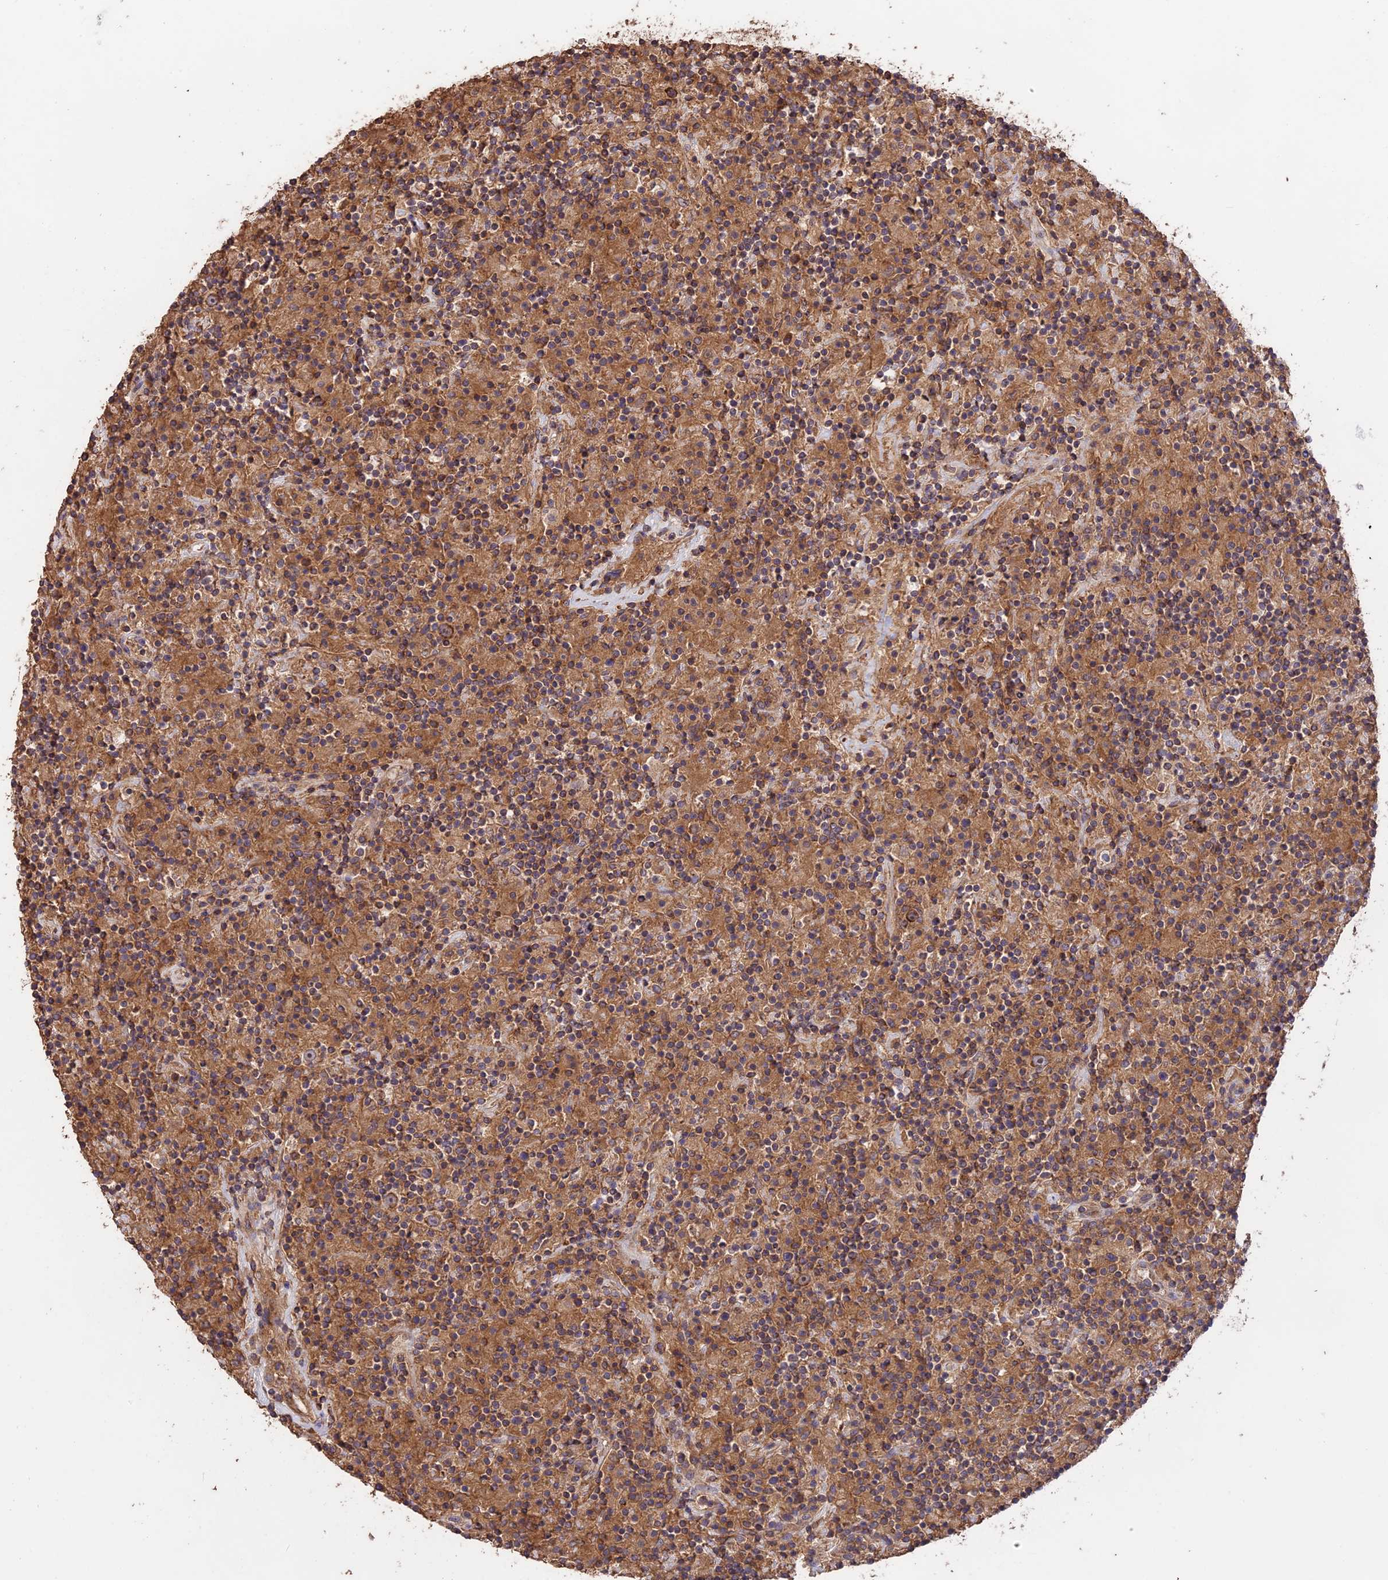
{"staining": {"intensity": "moderate", "quantity": ">75%", "location": "cytoplasmic/membranous"}, "tissue": "lymphoma", "cell_type": "Tumor cells", "image_type": "cancer", "snomed": [{"axis": "morphology", "description": "Hodgkin's disease, NOS"}, {"axis": "topography", "description": "Lymph node"}], "caption": "IHC photomicrograph of neoplastic tissue: human lymphoma stained using IHC displays medium levels of moderate protein expression localized specifically in the cytoplasmic/membranous of tumor cells, appearing as a cytoplasmic/membranous brown color.", "gene": "NUDT8", "patient": {"sex": "male", "age": 70}}